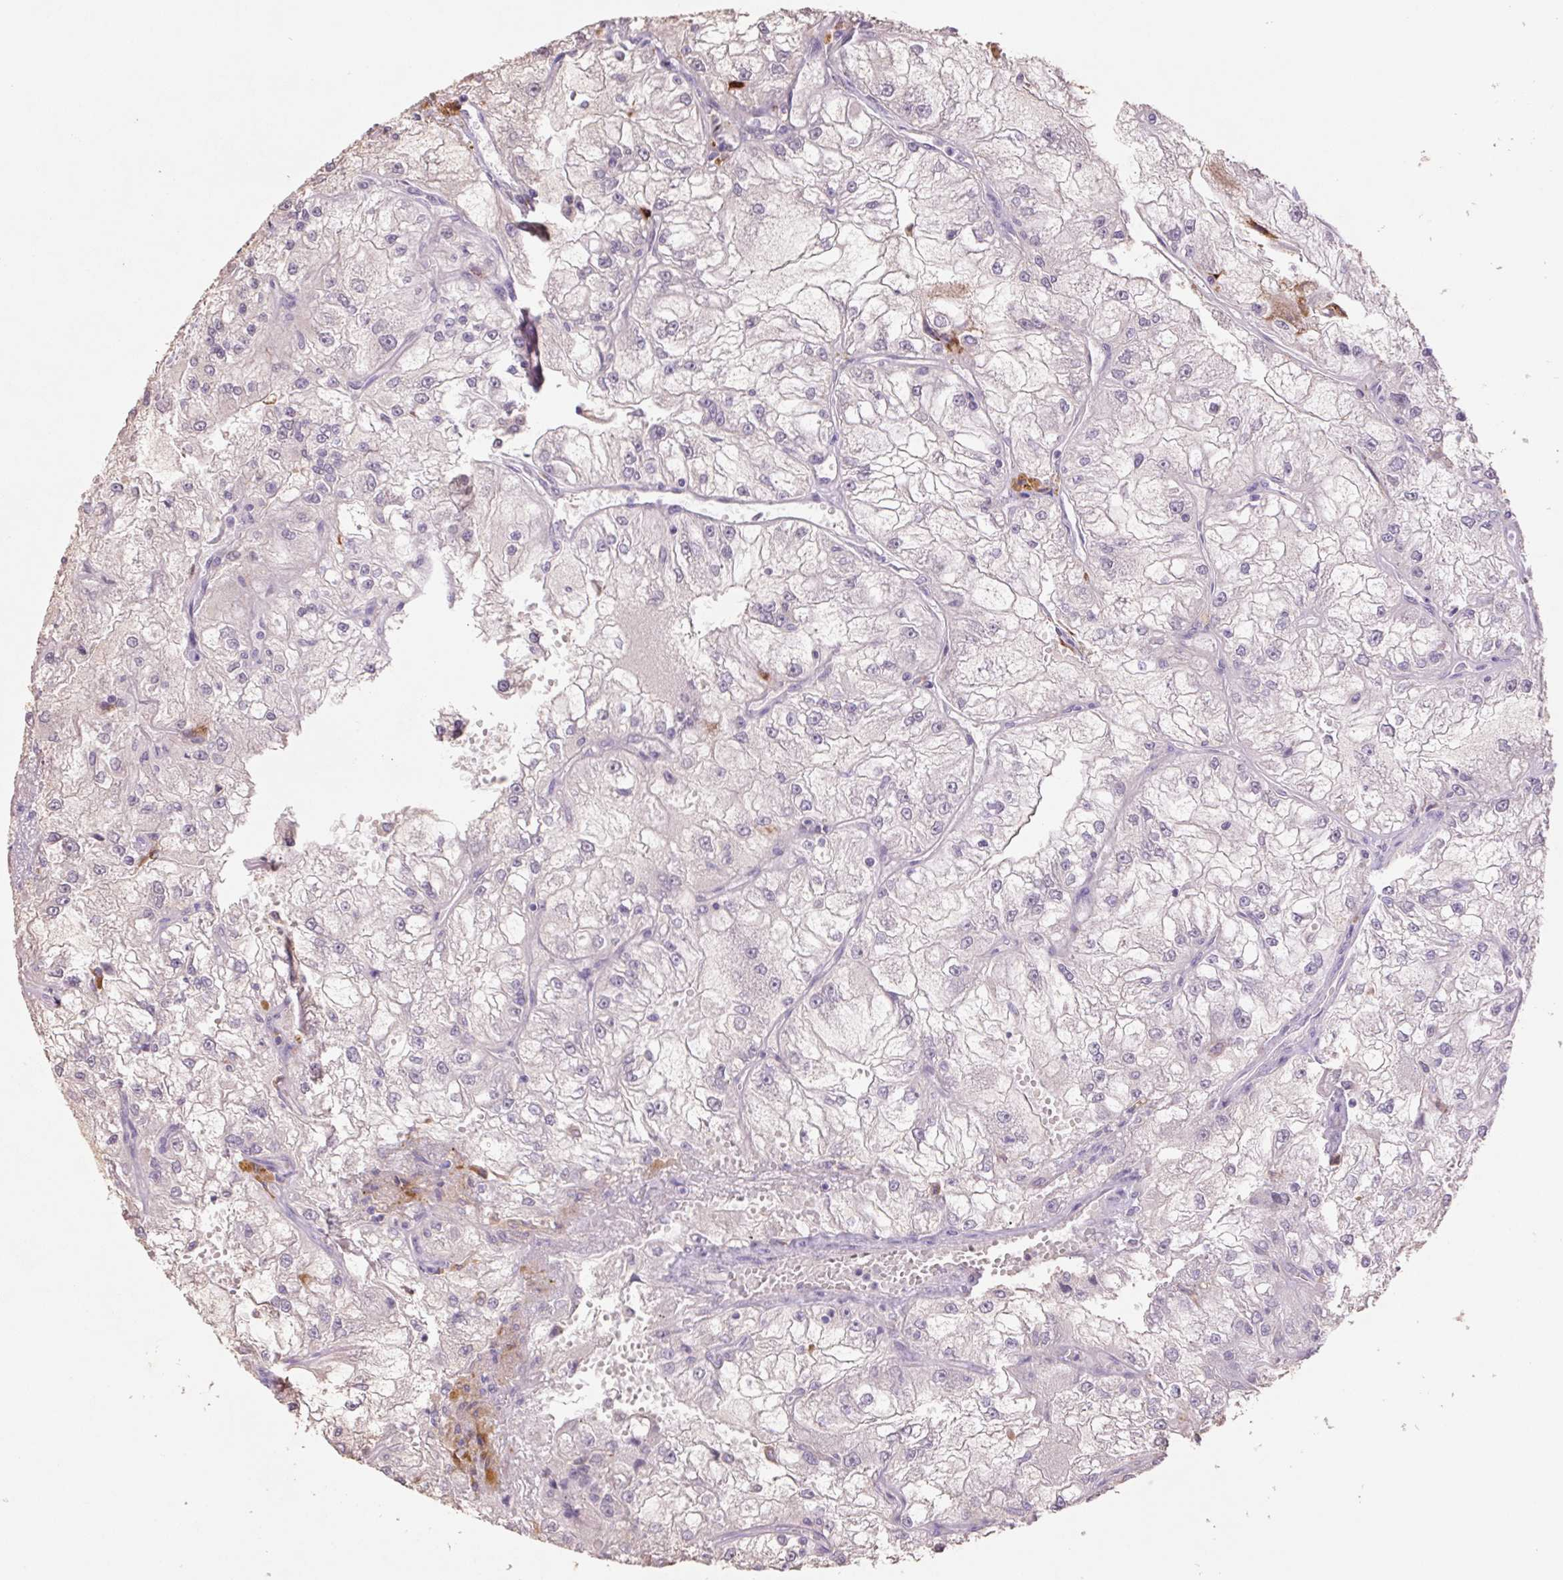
{"staining": {"intensity": "negative", "quantity": "none", "location": "none"}, "tissue": "renal cancer", "cell_type": "Tumor cells", "image_type": "cancer", "snomed": [{"axis": "morphology", "description": "Adenocarcinoma, NOS"}, {"axis": "topography", "description": "Kidney"}], "caption": "This is an immunohistochemistry (IHC) image of renal cancer. There is no staining in tumor cells.", "gene": "GRM2", "patient": {"sex": "female", "age": 72}}